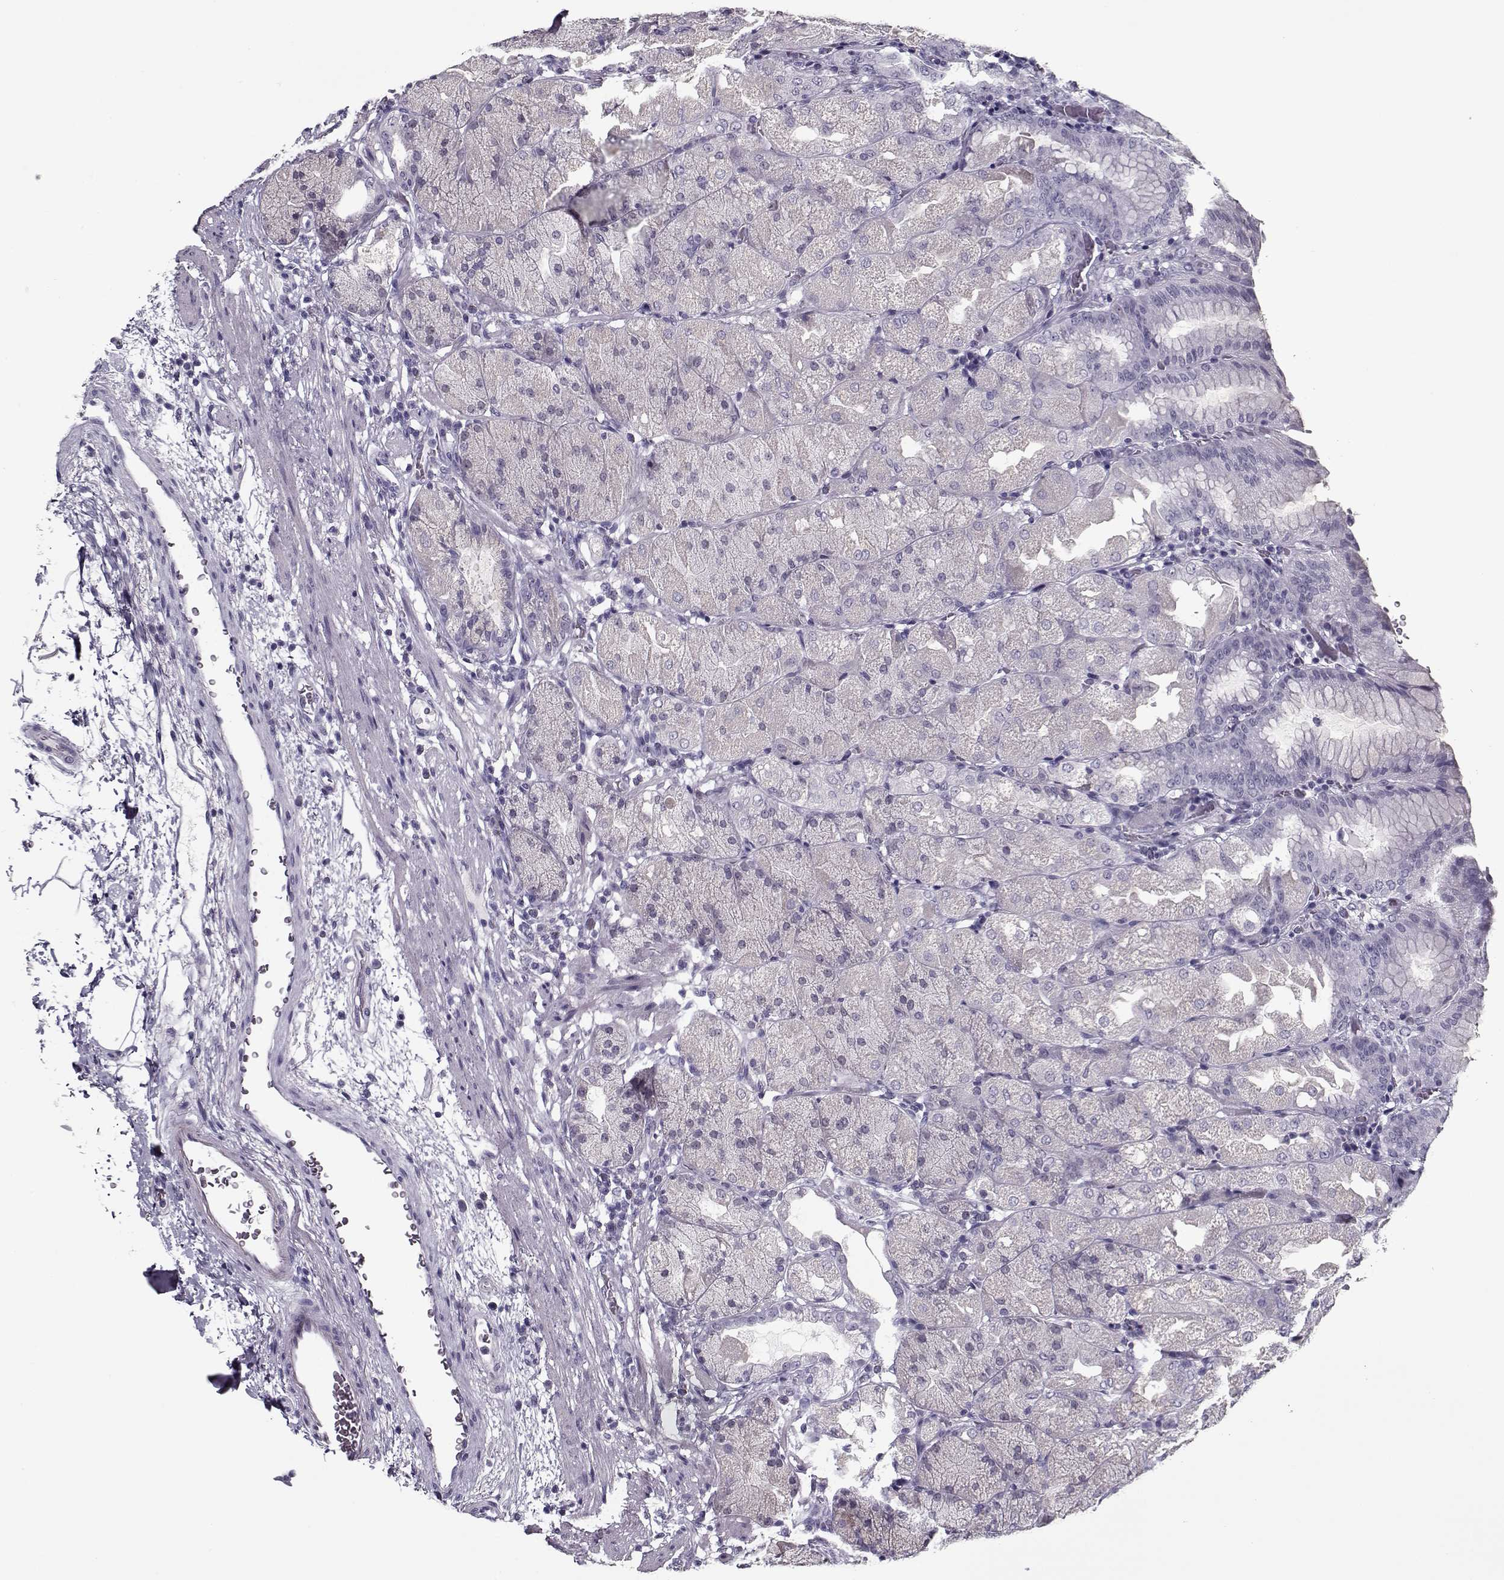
{"staining": {"intensity": "negative", "quantity": "none", "location": "none"}, "tissue": "stomach", "cell_type": "Glandular cells", "image_type": "normal", "snomed": [{"axis": "morphology", "description": "Normal tissue, NOS"}, {"axis": "topography", "description": "Stomach, upper"}, {"axis": "topography", "description": "Stomach"}, {"axis": "topography", "description": "Stomach, lower"}], "caption": "Immunohistochemistry (IHC) photomicrograph of normal stomach stained for a protein (brown), which demonstrates no positivity in glandular cells.", "gene": "RNF32", "patient": {"sex": "male", "age": 62}}